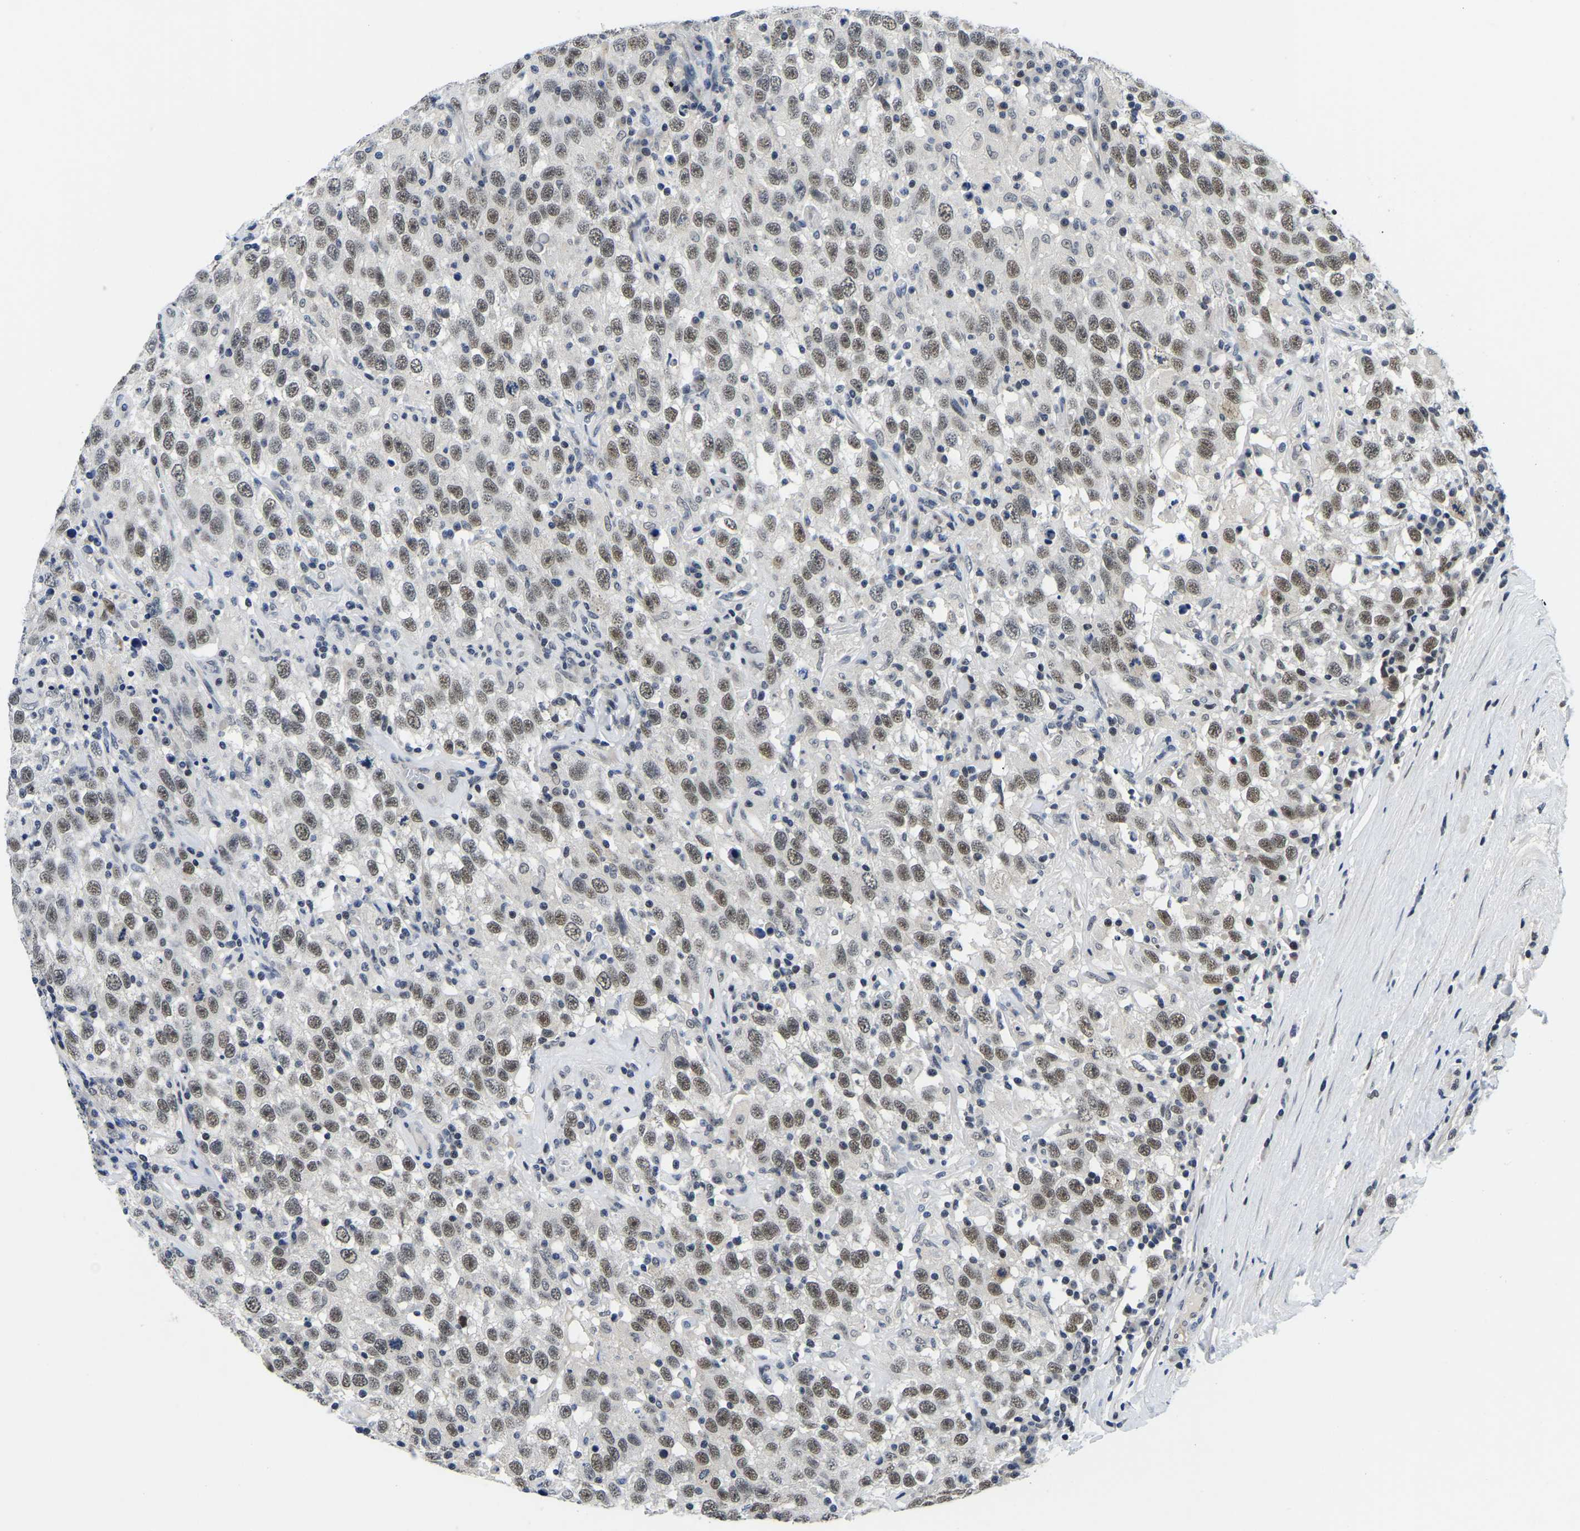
{"staining": {"intensity": "weak", "quantity": ">75%", "location": "nuclear"}, "tissue": "testis cancer", "cell_type": "Tumor cells", "image_type": "cancer", "snomed": [{"axis": "morphology", "description": "Seminoma, NOS"}, {"axis": "topography", "description": "Testis"}], "caption": "Testis cancer tissue exhibits weak nuclear positivity in about >75% of tumor cells", "gene": "POLDIP3", "patient": {"sex": "male", "age": 41}}